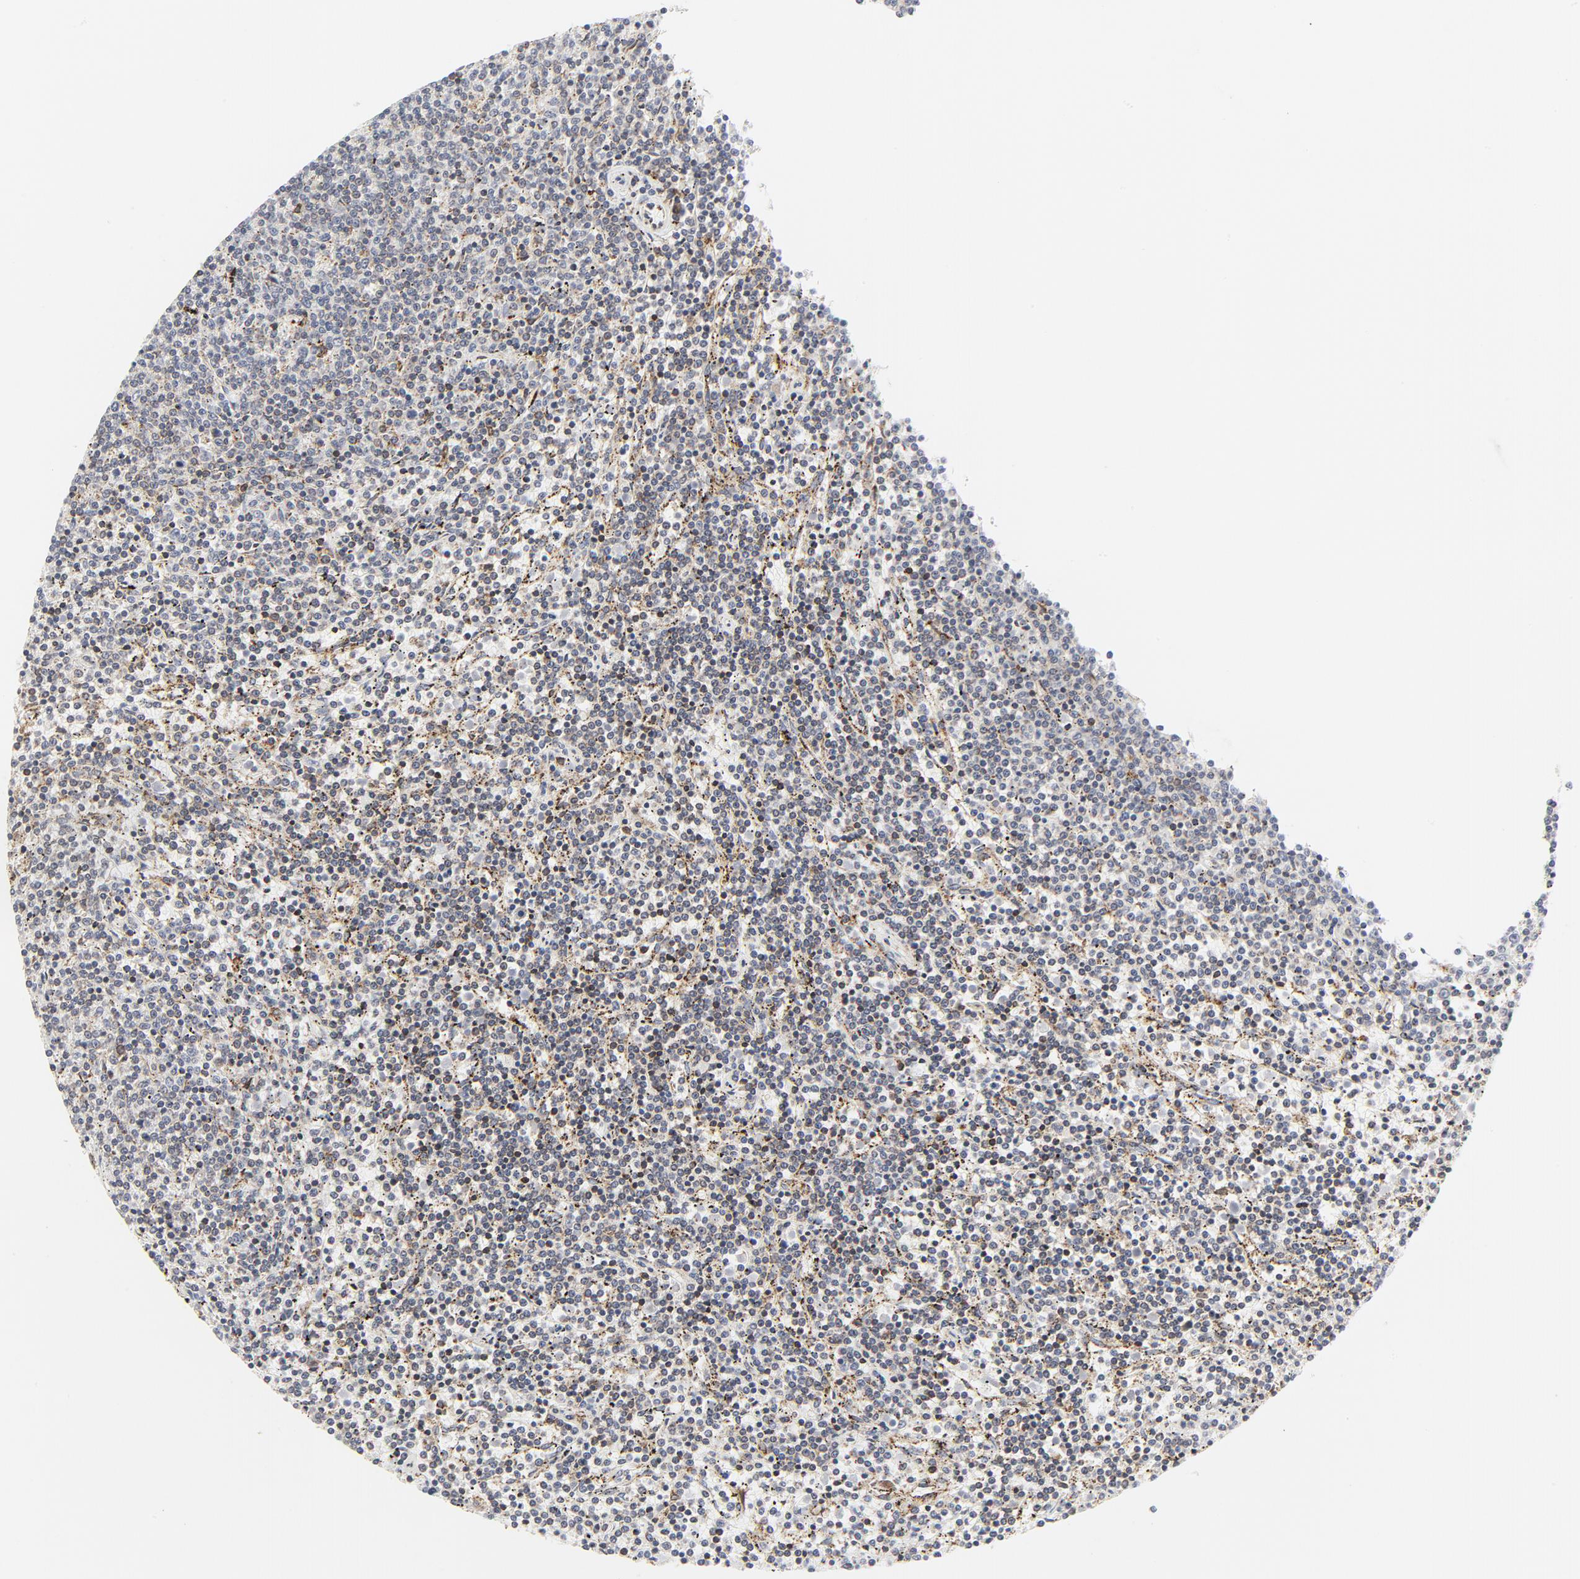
{"staining": {"intensity": "negative", "quantity": "none", "location": "none"}, "tissue": "lymphoma", "cell_type": "Tumor cells", "image_type": "cancer", "snomed": [{"axis": "morphology", "description": "Malignant lymphoma, non-Hodgkin's type, Low grade"}, {"axis": "topography", "description": "Spleen"}], "caption": "IHC micrograph of neoplastic tissue: low-grade malignant lymphoma, non-Hodgkin's type stained with DAB (3,3'-diaminobenzidine) reveals no significant protein staining in tumor cells.", "gene": "LRP6", "patient": {"sex": "female", "age": 50}}